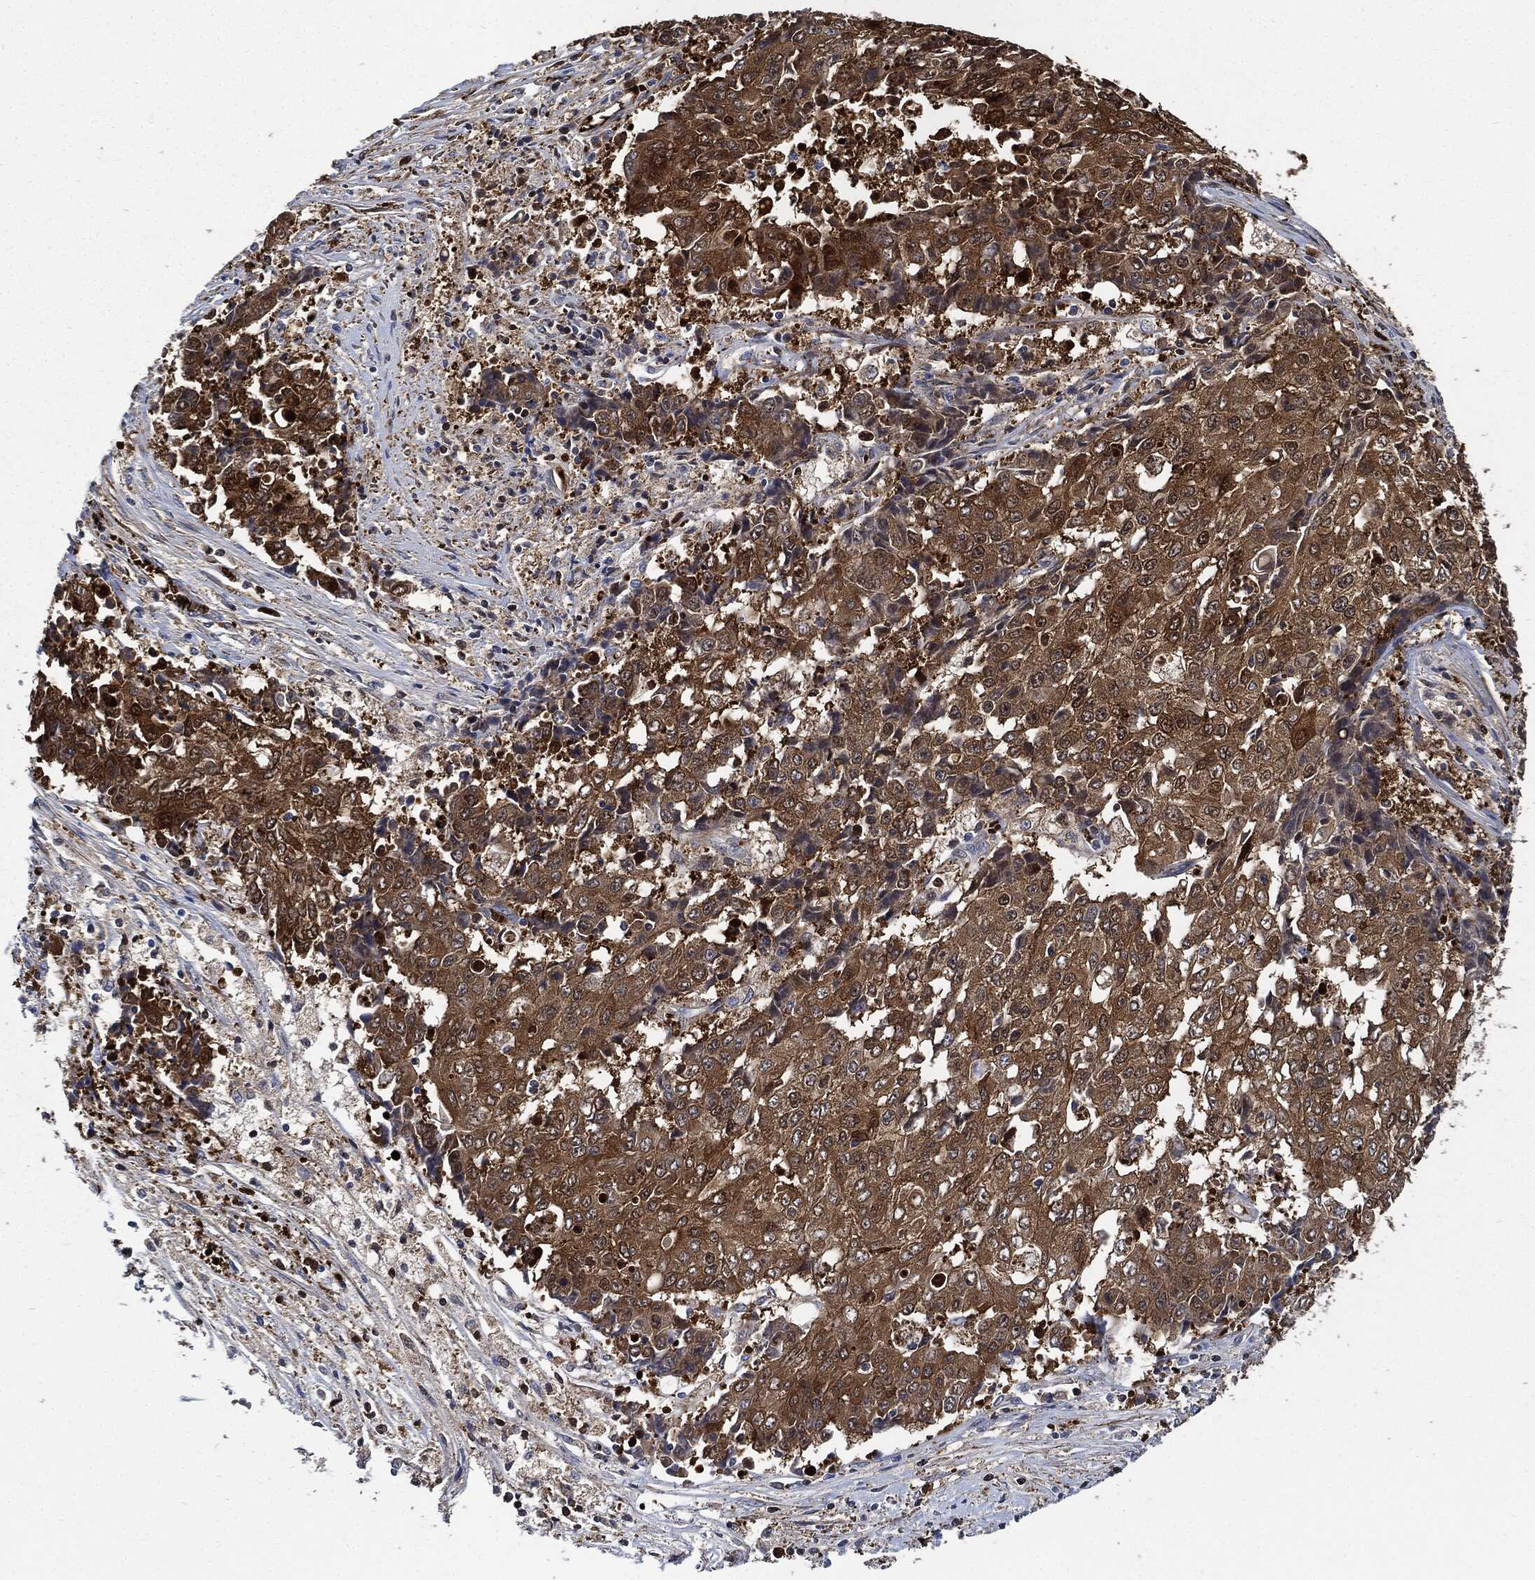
{"staining": {"intensity": "moderate", "quantity": ">75%", "location": "cytoplasmic/membranous"}, "tissue": "ovarian cancer", "cell_type": "Tumor cells", "image_type": "cancer", "snomed": [{"axis": "morphology", "description": "Carcinoma, endometroid"}, {"axis": "topography", "description": "Ovary"}], "caption": "Immunohistochemical staining of human endometroid carcinoma (ovarian) shows medium levels of moderate cytoplasmic/membranous staining in approximately >75% of tumor cells.", "gene": "PRDX2", "patient": {"sex": "female", "age": 42}}